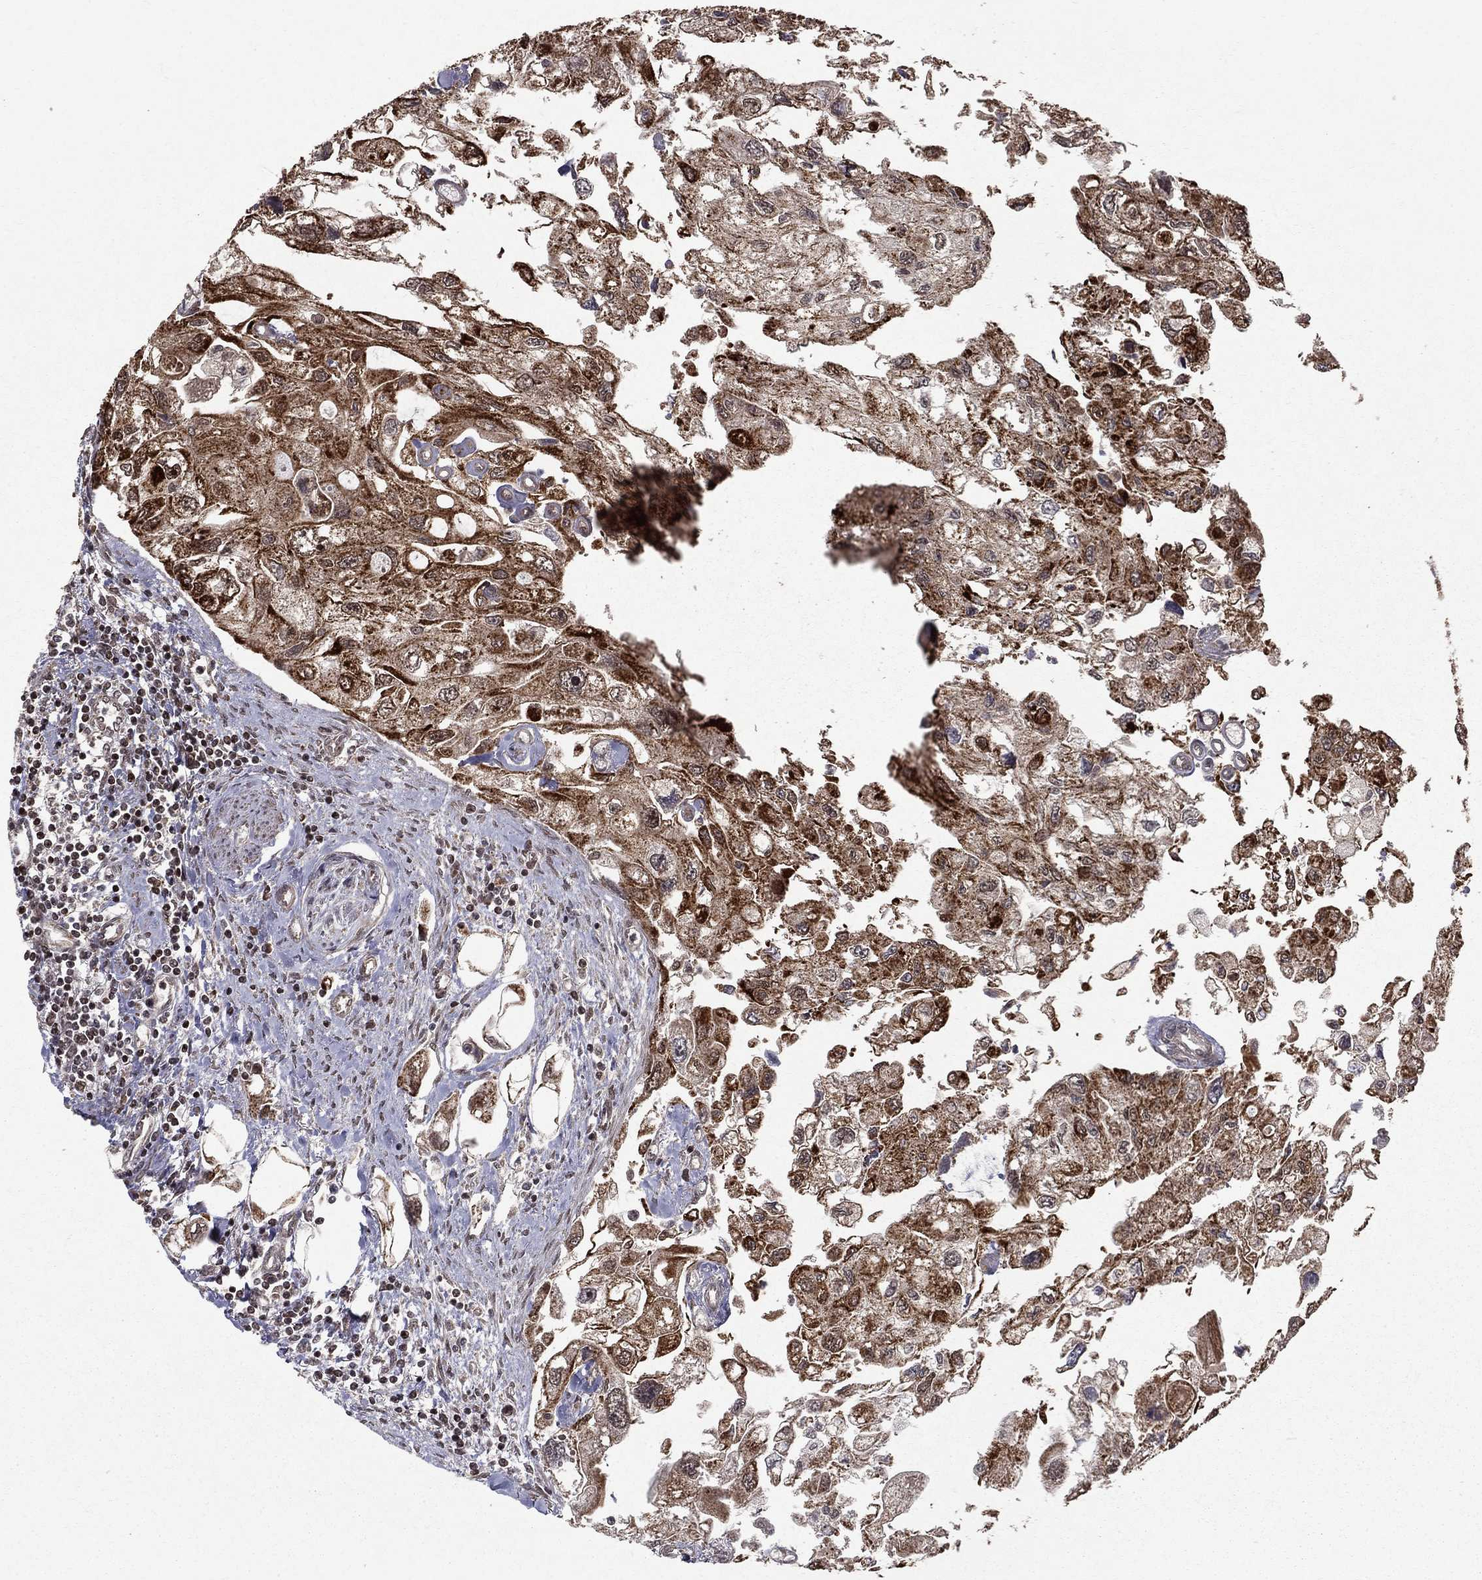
{"staining": {"intensity": "moderate", "quantity": ">75%", "location": "cytoplasmic/membranous"}, "tissue": "urothelial cancer", "cell_type": "Tumor cells", "image_type": "cancer", "snomed": [{"axis": "morphology", "description": "Urothelial carcinoma, High grade"}, {"axis": "topography", "description": "Urinary bladder"}], "caption": "High-grade urothelial carcinoma stained for a protein reveals moderate cytoplasmic/membranous positivity in tumor cells. (DAB (3,3'-diaminobenzidine) IHC with brightfield microscopy, high magnification).", "gene": "ACOT13", "patient": {"sex": "male", "age": 59}}